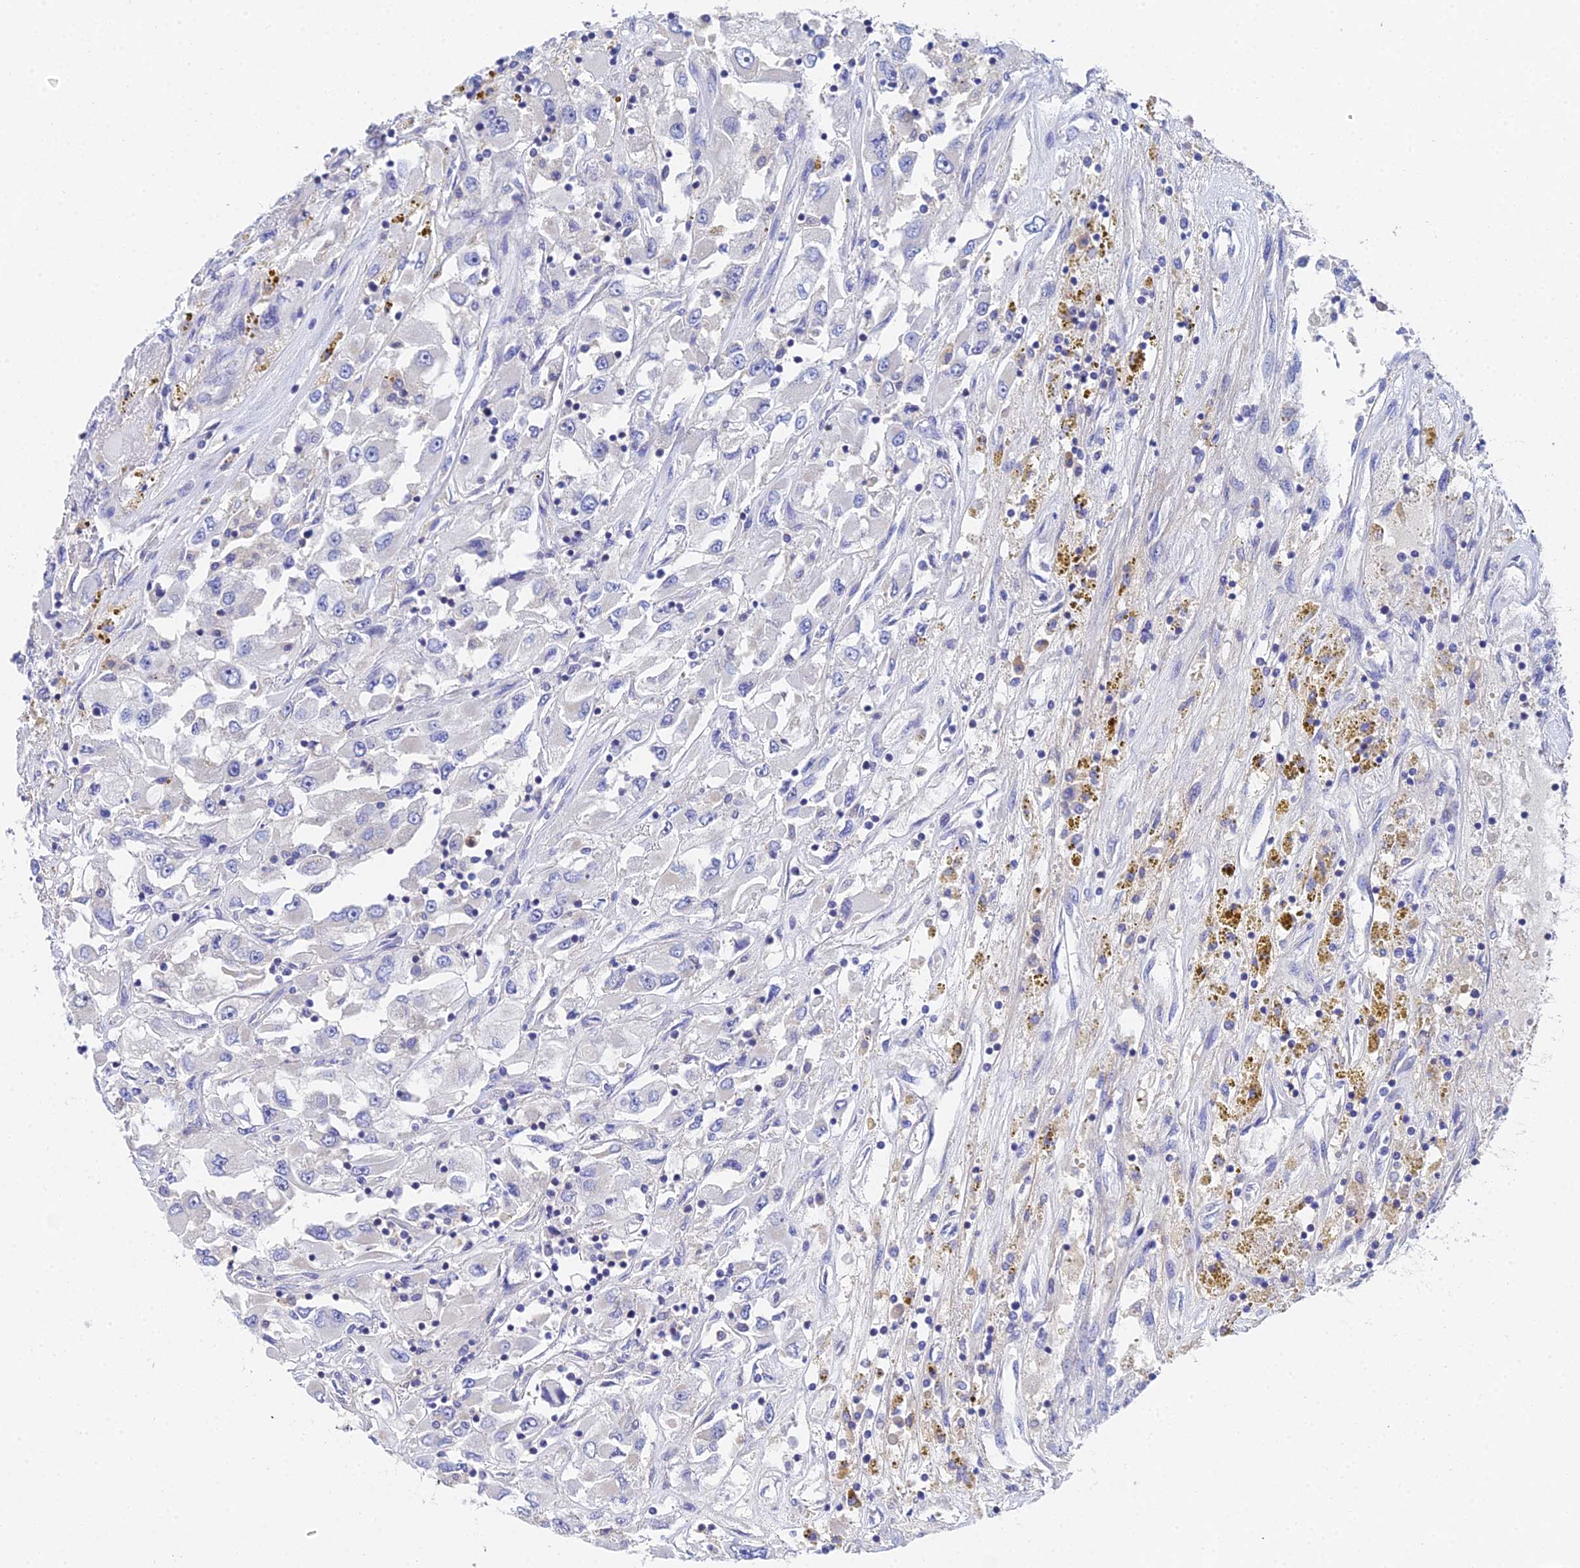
{"staining": {"intensity": "negative", "quantity": "none", "location": "none"}, "tissue": "renal cancer", "cell_type": "Tumor cells", "image_type": "cancer", "snomed": [{"axis": "morphology", "description": "Adenocarcinoma, NOS"}, {"axis": "topography", "description": "Kidney"}], "caption": "Immunohistochemistry (IHC) photomicrograph of neoplastic tissue: human adenocarcinoma (renal) stained with DAB (3,3'-diaminobenzidine) shows no significant protein staining in tumor cells.", "gene": "UBE2L3", "patient": {"sex": "female", "age": 52}}